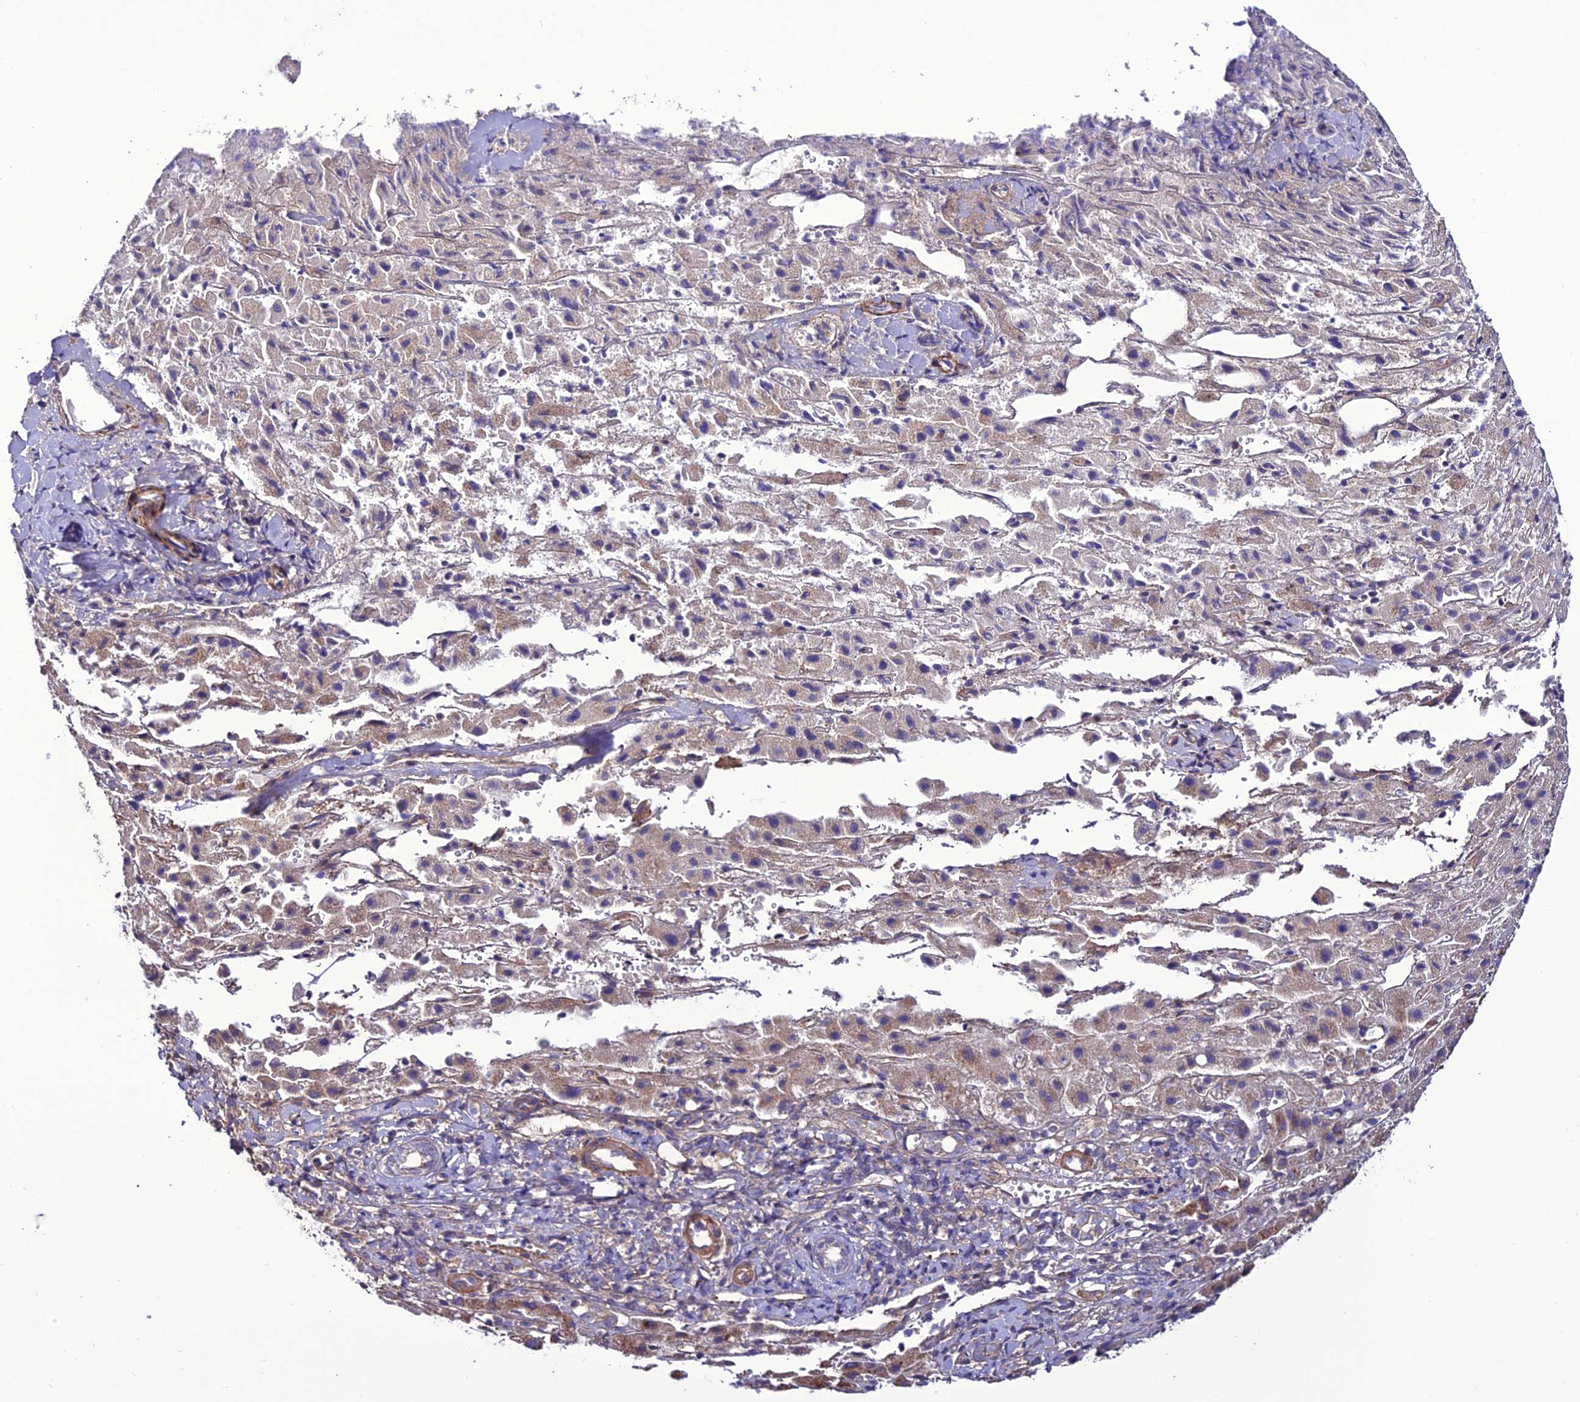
{"staining": {"intensity": "weak", "quantity": "25%-75%", "location": "cytoplasmic/membranous"}, "tissue": "liver cancer", "cell_type": "Tumor cells", "image_type": "cancer", "snomed": [{"axis": "morphology", "description": "Carcinoma, Hepatocellular, NOS"}, {"axis": "topography", "description": "Liver"}], "caption": "DAB (3,3'-diaminobenzidine) immunohistochemical staining of liver hepatocellular carcinoma displays weak cytoplasmic/membranous protein expression in about 25%-75% of tumor cells.", "gene": "PPIL3", "patient": {"sex": "female", "age": 58}}